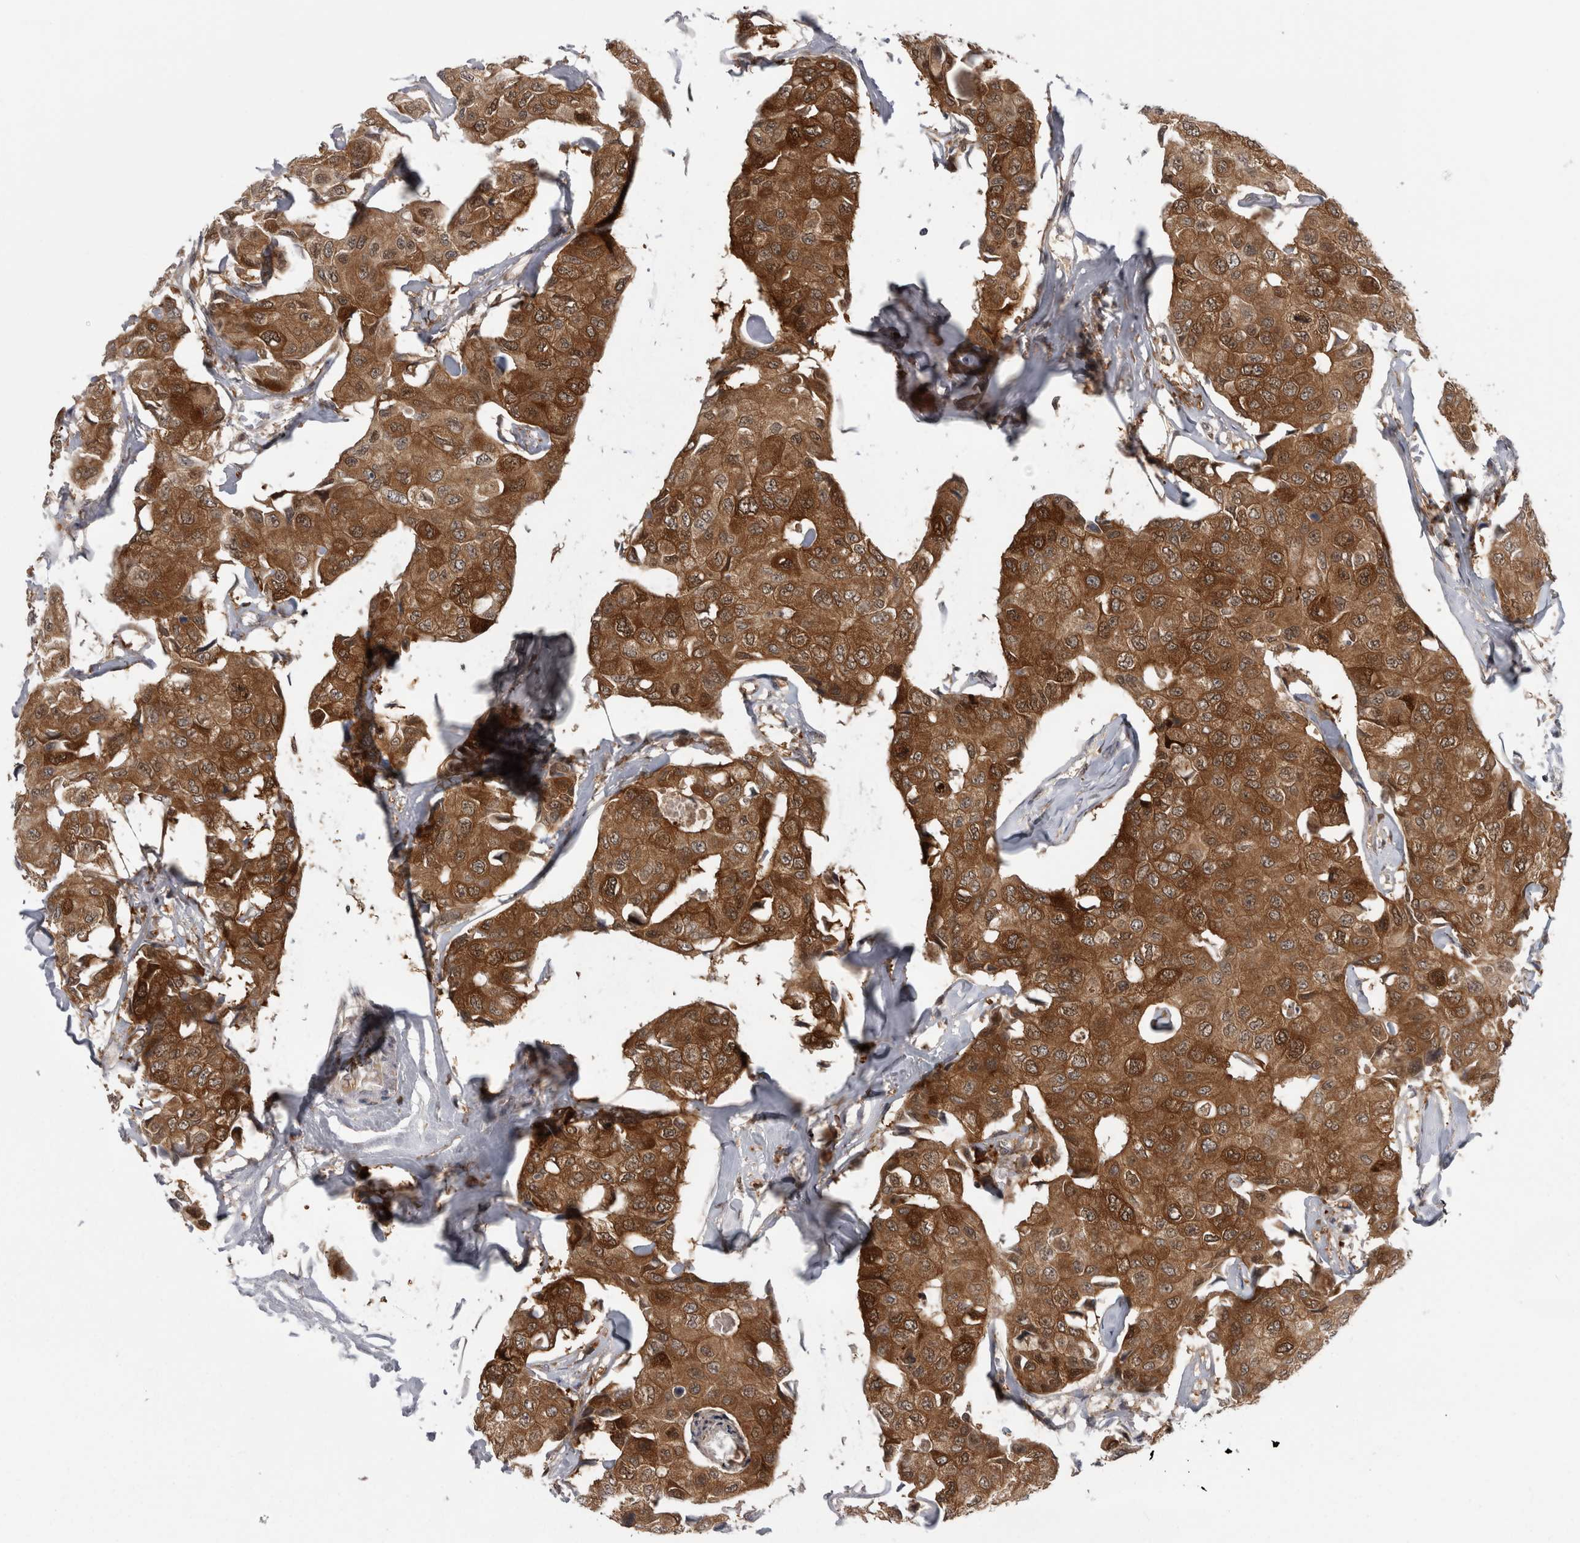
{"staining": {"intensity": "strong", "quantity": ">75%", "location": "cytoplasmic/membranous,nuclear"}, "tissue": "breast cancer", "cell_type": "Tumor cells", "image_type": "cancer", "snomed": [{"axis": "morphology", "description": "Duct carcinoma"}, {"axis": "topography", "description": "Breast"}], "caption": "This is a micrograph of immunohistochemistry (IHC) staining of breast cancer (infiltrating ductal carcinoma), which shows strong positivity in the cytoplasmic/membranous and nuclear of tumor cells.", "gene": "CACYBP", "patient": {"sex": "female", "age": 80}}